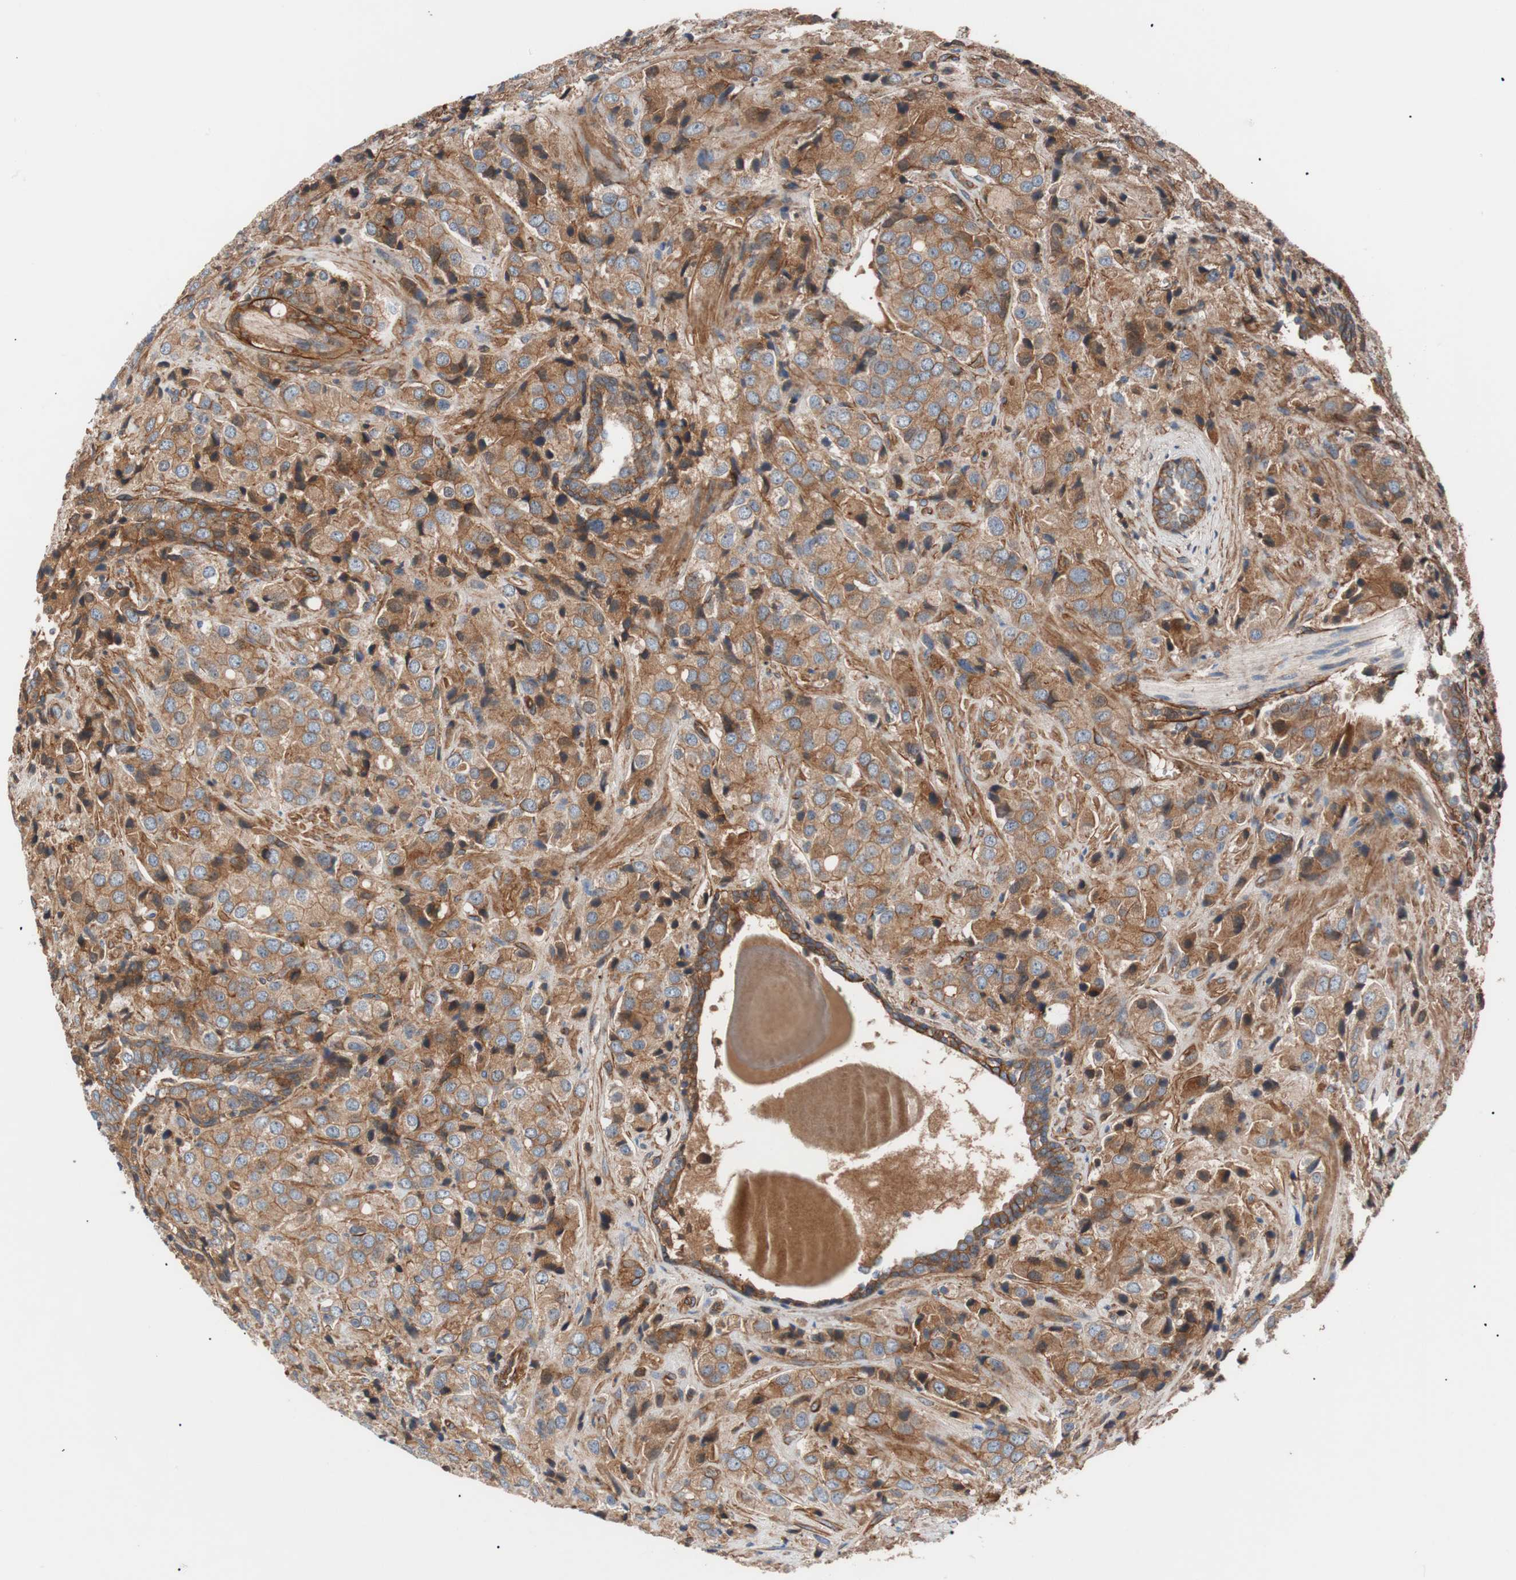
{"staining": {"intensity": "moderate", "quantity": ">75%", "location": "cytoplasmic/membranous"}, "tissue": "prostate cancer", "cell_type": "Tumor cells", "image_type": "cancer", "snomed": [{"axis": "morphology", "description": "Adenocarcinoma, High grade"}, {"axis": "topography", "description": "Prostate"}], "caption": "Moderate cytoplasmic/membranous staining is appreciated in about >75% of tumor cells in high-grade adenocarcinoma (prostate). (DAB (3,3'-diaminobenzidine) = brown stain, brightfield microscopy at high magnification).", "gene": "SPINT1", "patient": {"sex": "male", "age": 70}}